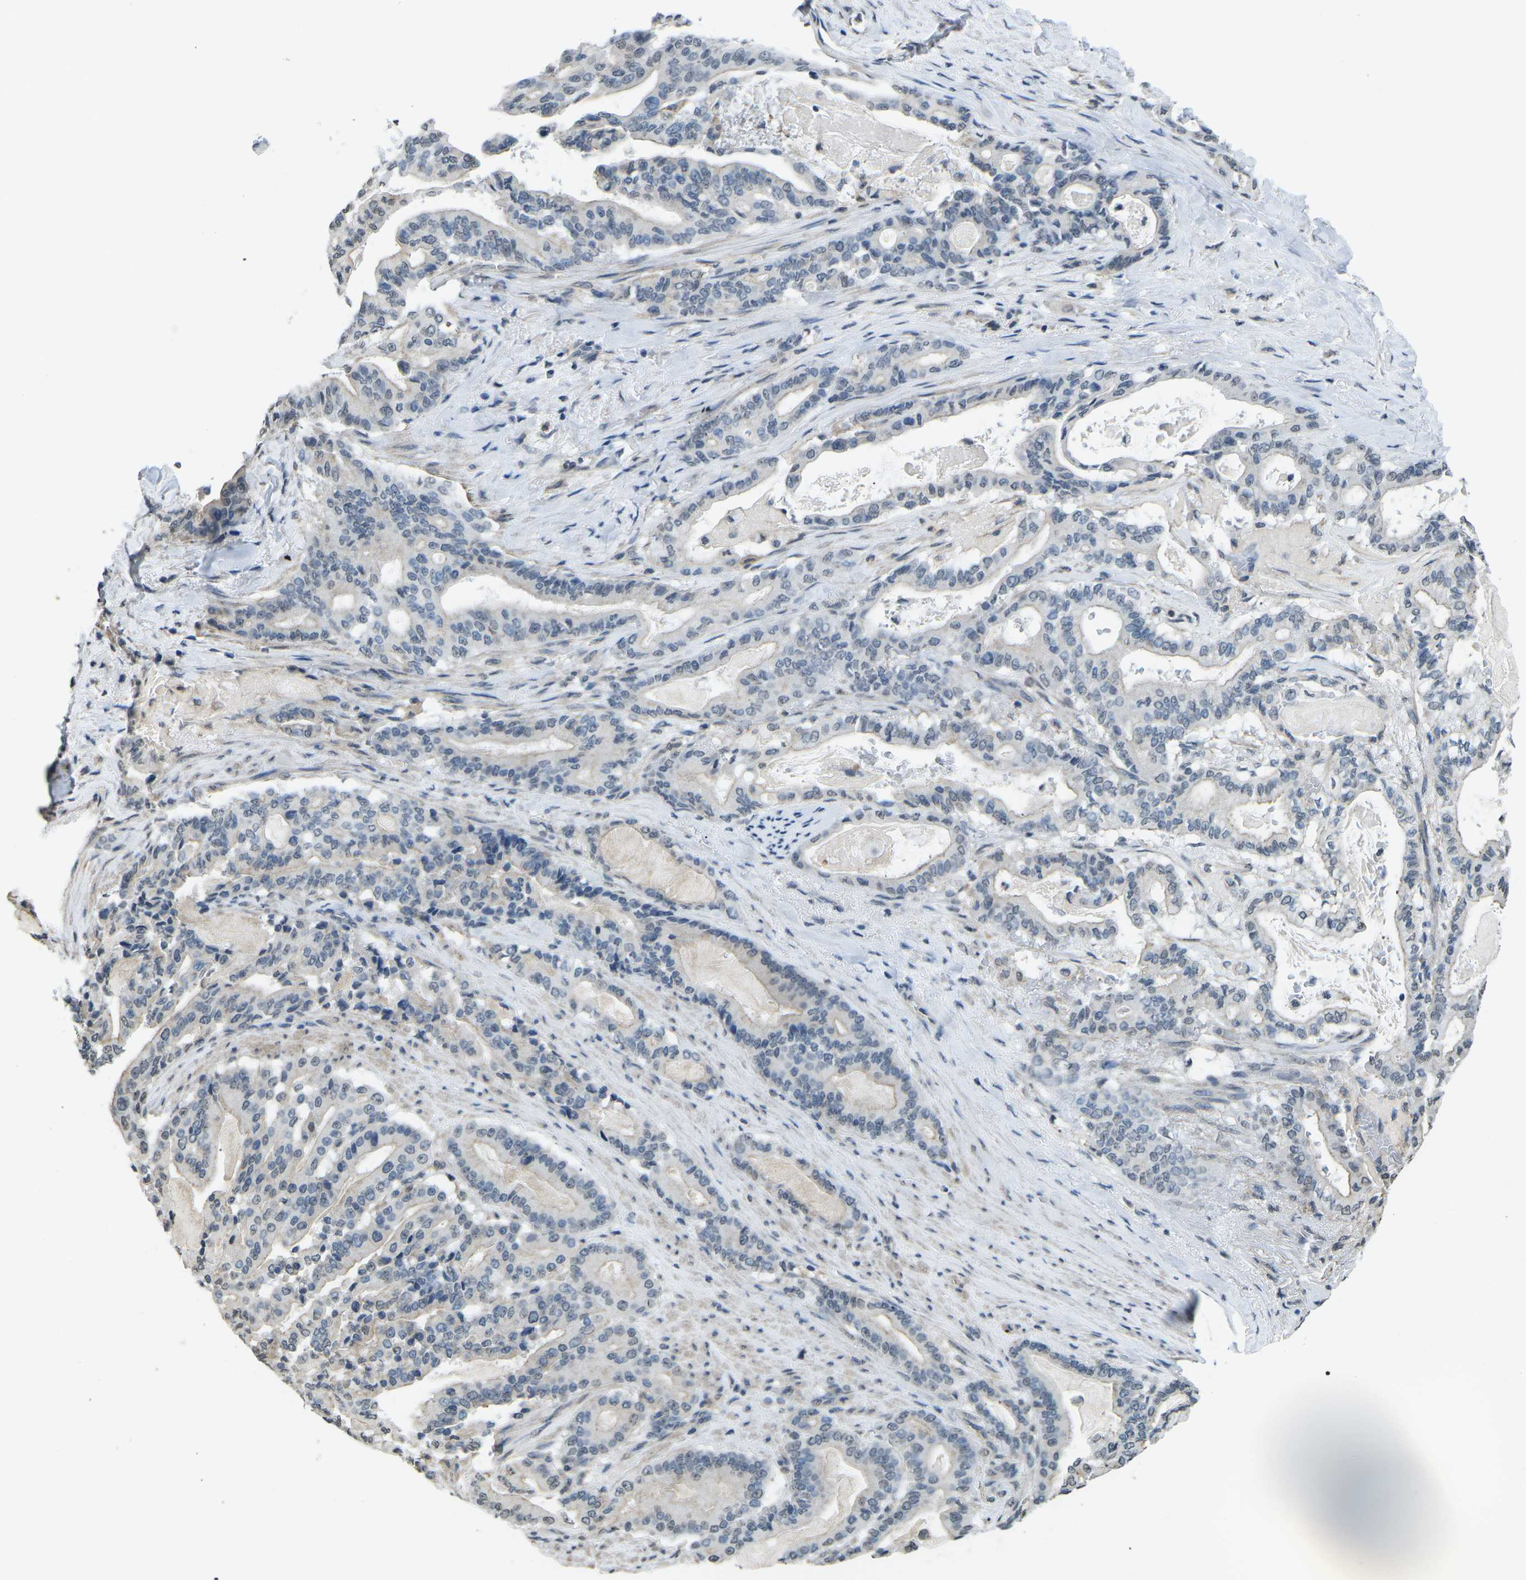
{"staining": {"intensity": "negative", "quantity": "none", "location": "none"}, "tissue": "pancreatic cancer", "cell_type": "Tumor cells", "image_type": "cancer", "snomed": [{"axis": "morphology", "description": "Adenocarcinoma, NOS"}, {"axis": "topography", "description": "Pancreas"}], "caption": "Immunohistochemical staining of pancreatic cancer (adenocarcinoma) demonstrates no significant expression in tumor cells.", "gene": "TFR2", "patient": {"sex": "male", "age": 63}}